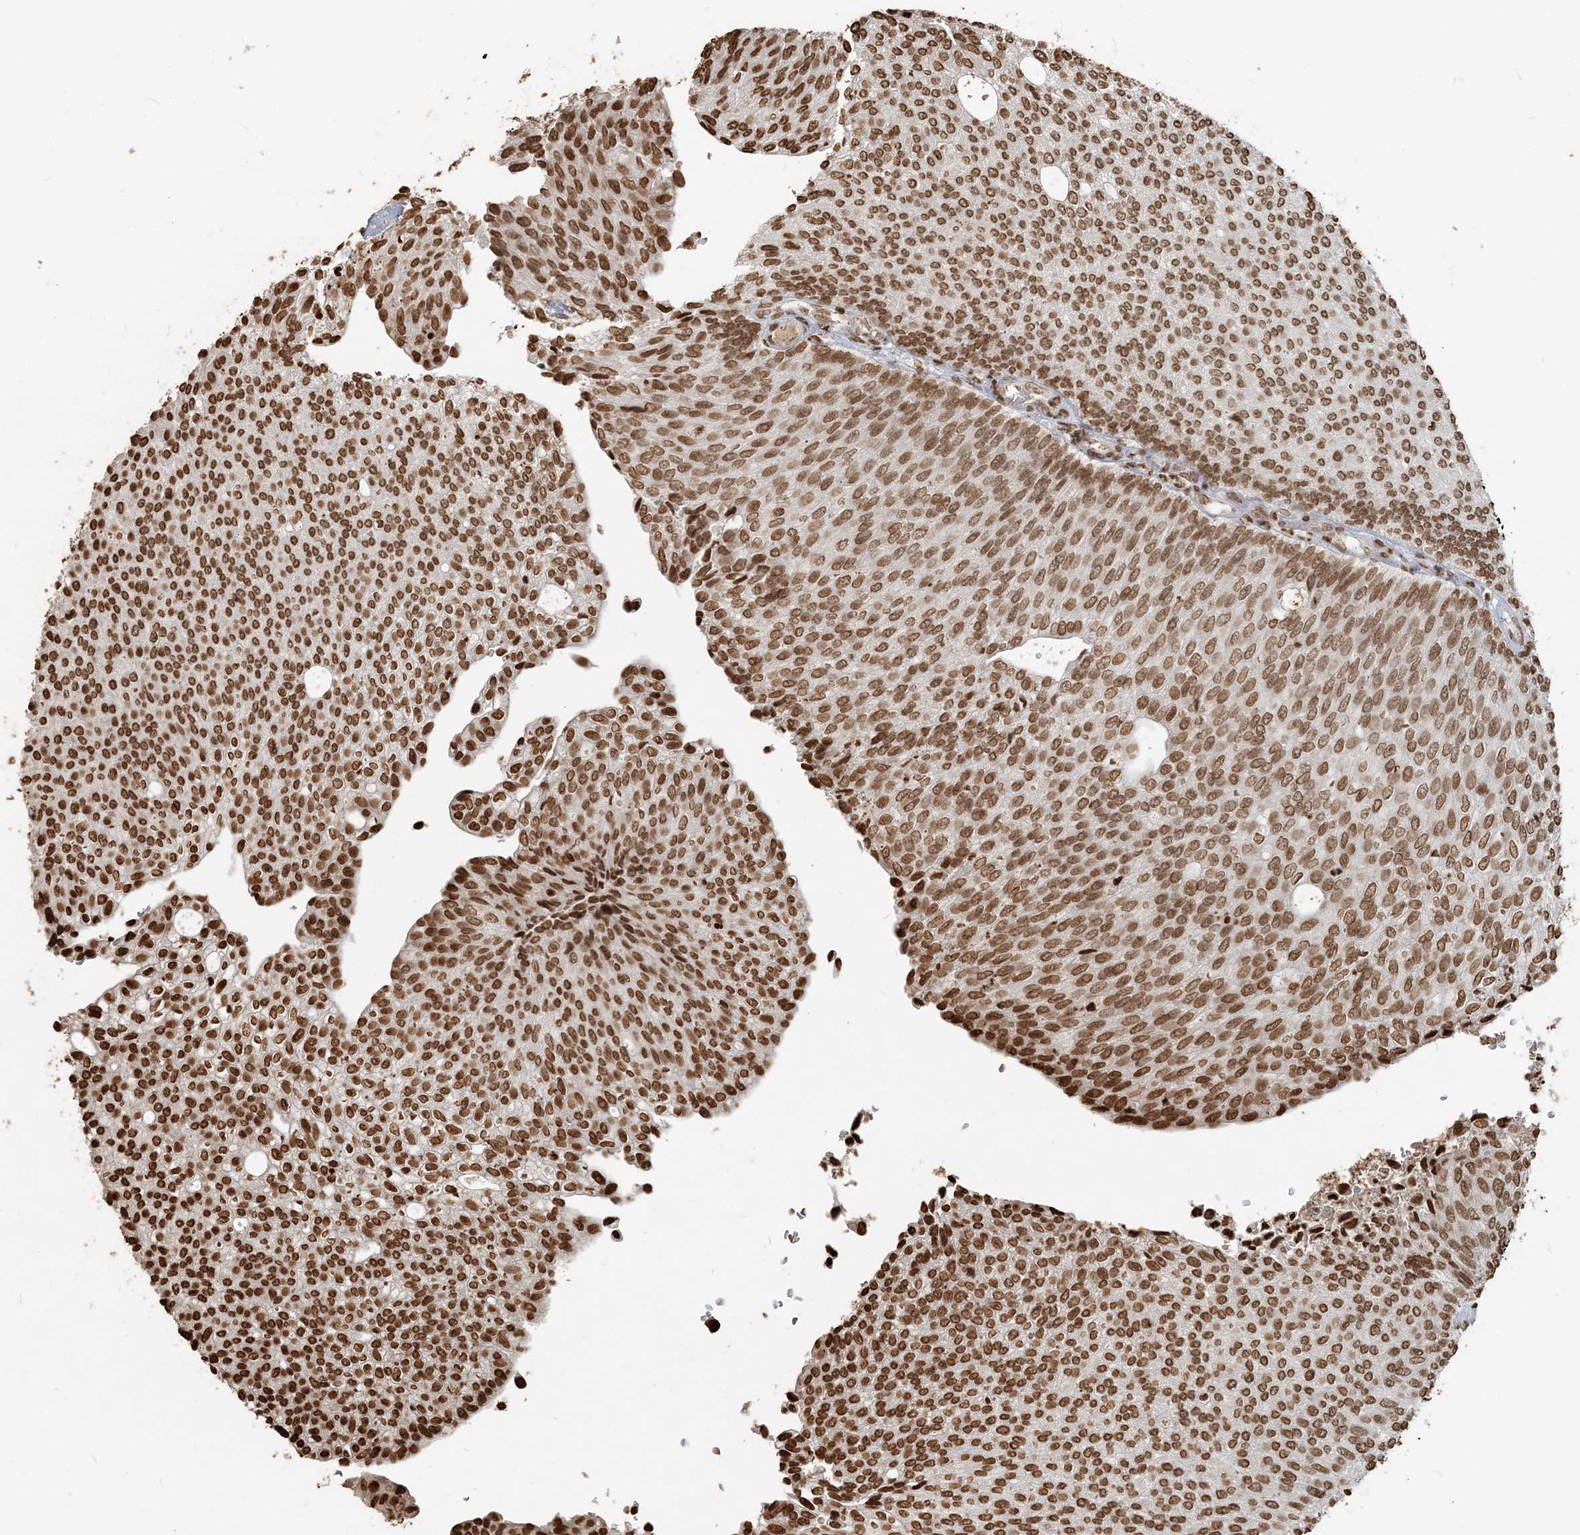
{"staining": {"intensity": "strong", "quantity": ">75%", "location": "nuclear"}, "tissue": "urothelial cancer", "cell_type": "Tumor cells", "image_type": "cancer", "snomed": [{"axis": "morphology", "description": "Urothelial carcinoma, Low grade"}, {"axis": "topography", "description": "Urinary bladder"}], "caption": "IHC staining of urothelial carcinoma (low-grade), which reveals high levels of strong nuclear positivity in approximately >75% of tumor cells indicating strong nuclear protein positivity. The staining was performed using DAB (3,3'-diaminobenzidine) (brown) for protein detection and nuclei were counterstained in hematoxylin (blue).", "gene": "H3-3B", "patient": {"sex": "female", "age": 79}}